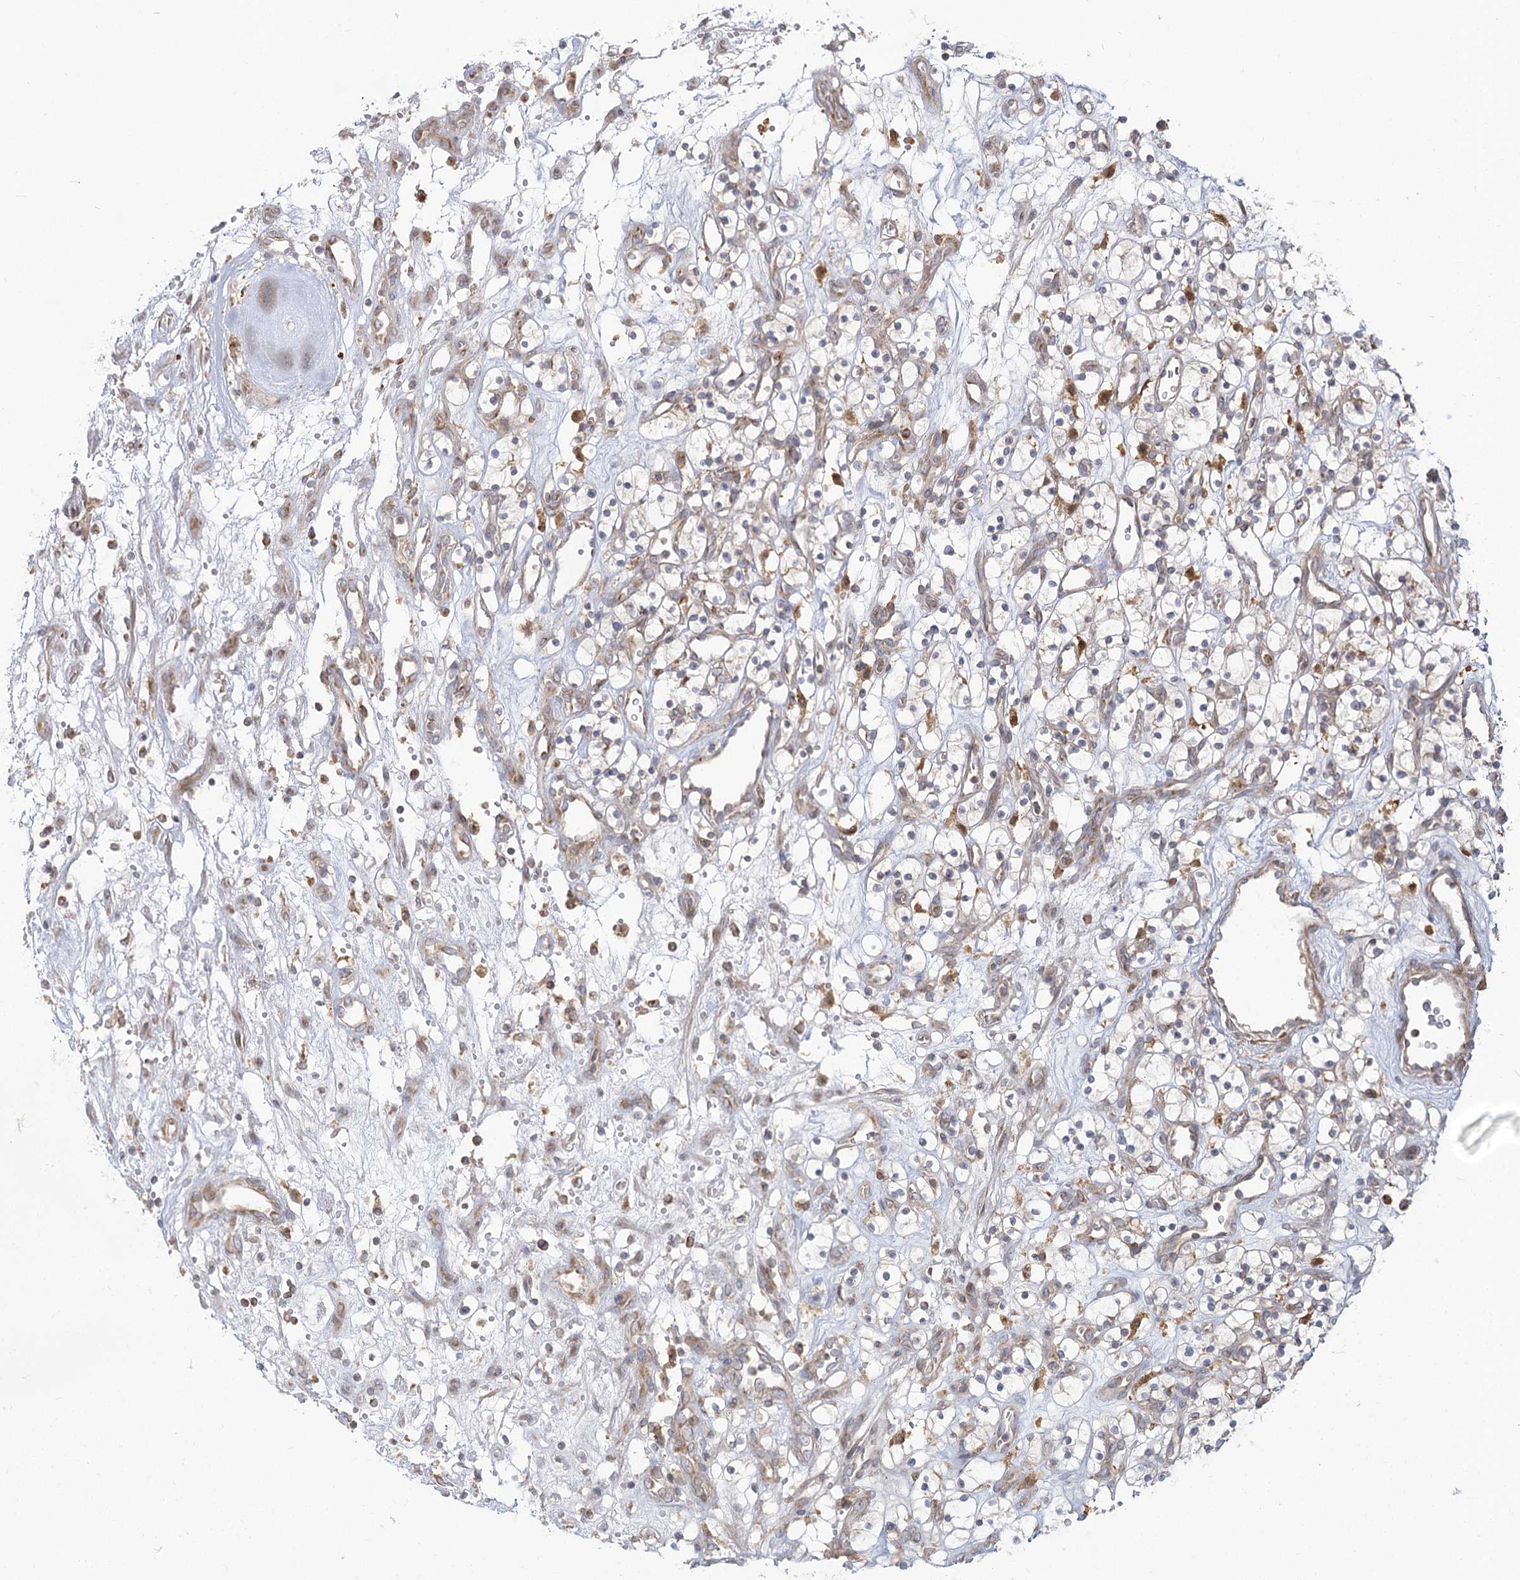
{"staining": {"intensity": "weak", "quantity": "<25%", "location": "cytoplasmic/membranous"}, "tissue": "renal cancer", "cell_type": "Tumor cells", "image_type": "cancer", "snomed": [{"axis": "morphology", "description": "Adenocarcinoma, NOS"}, {"axis": "topography", "description": "Kidney"}], "caption": "Human adenocarcinoma (renal) stained for a protein using IHC demonstrates no staining in tumor cells.", "gene": "MTMR3", "patient": {"sex": "female", "age": 57}}